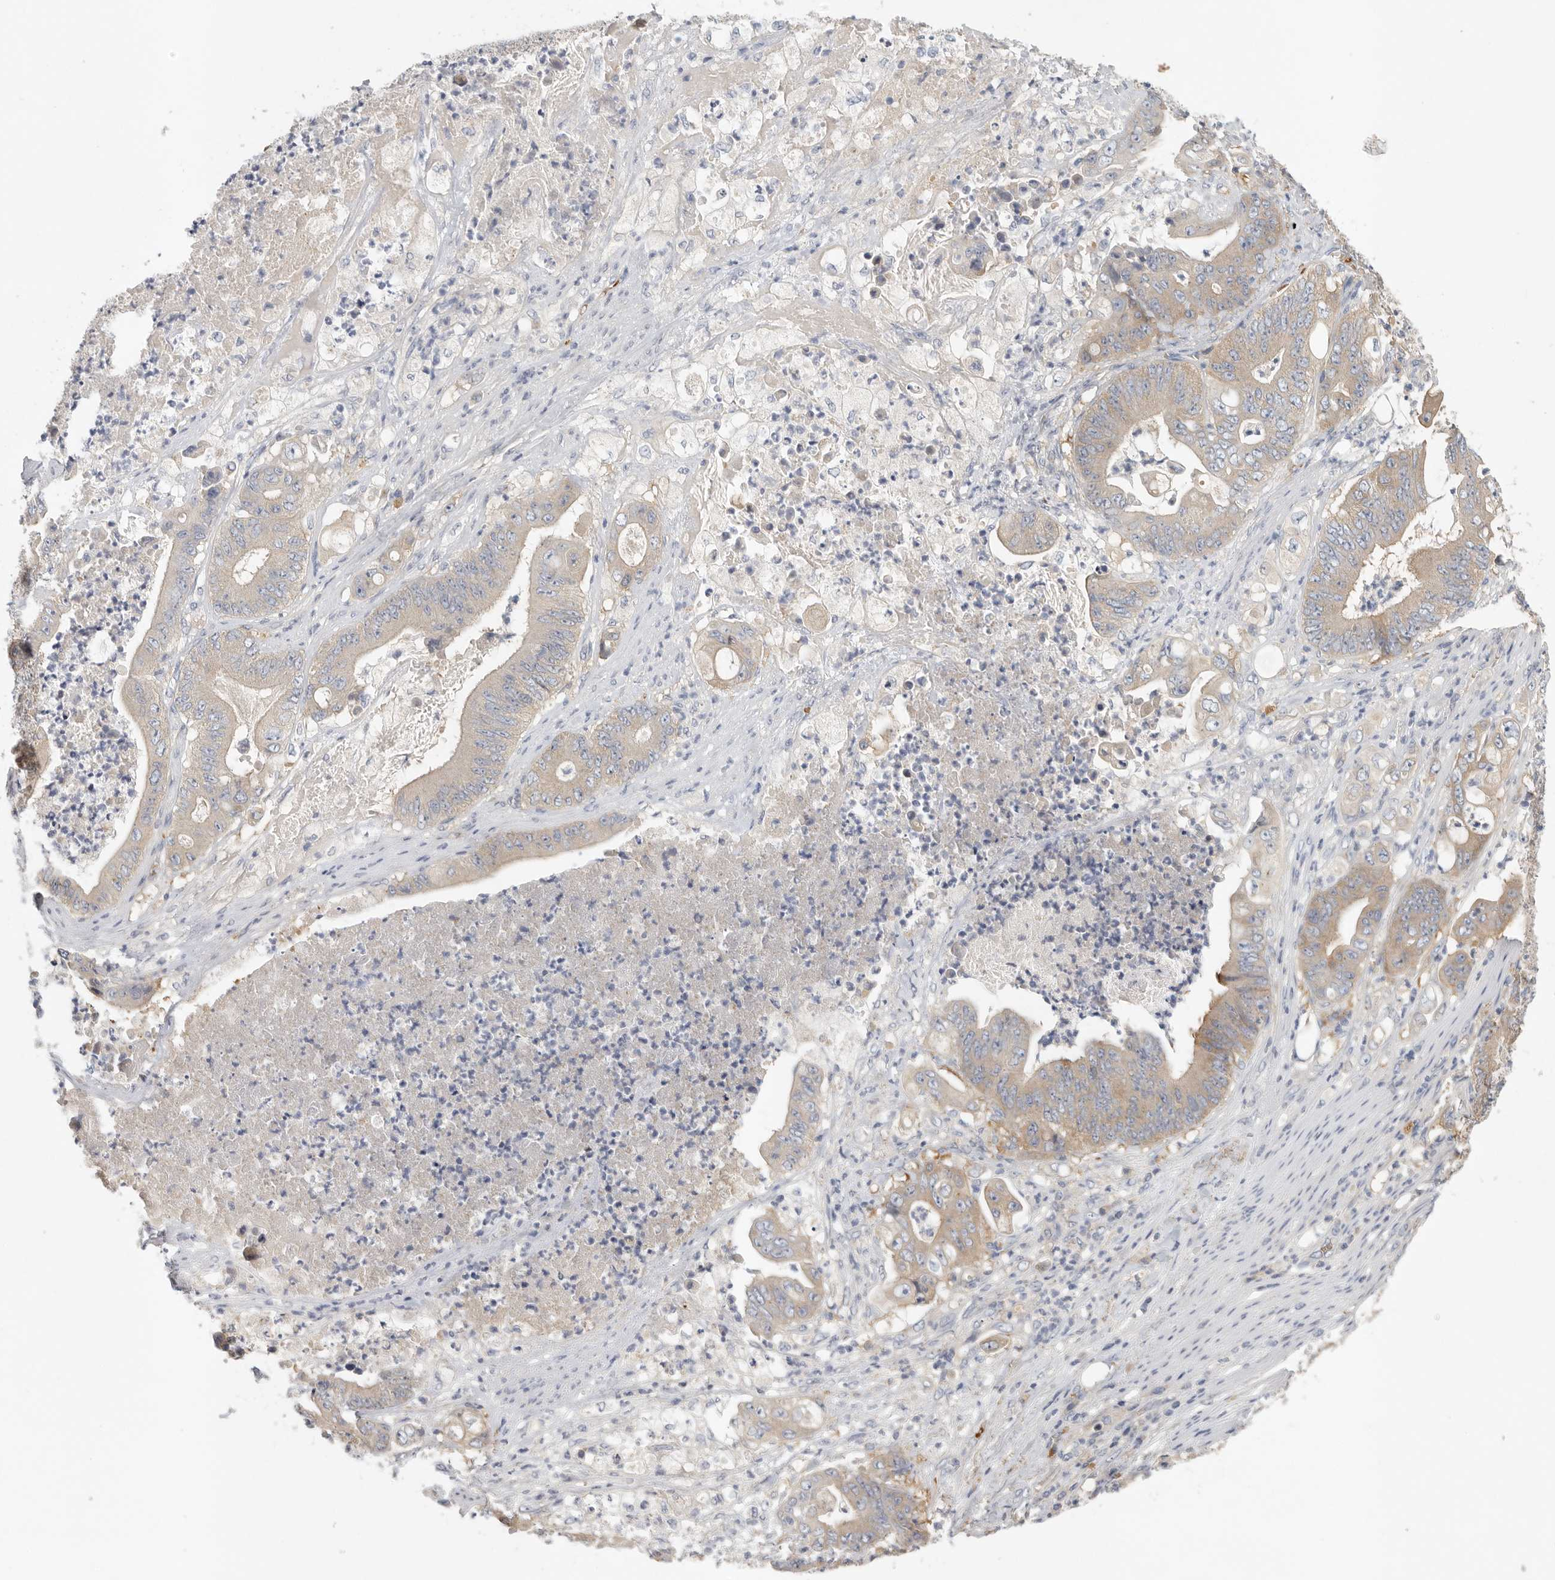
{"staining": {"intensity": "weak", "quantity": "25%-75%", "location": "cytoplasmic/membranous"}, "tissue": "stomach cancer", "cell_type": "Tumor cells", "image_type": "cancer", "snomed": [{"axis": "morphology", "description": "Adenocarcinoma, NOS"}, {"axis": "topography", "description": "Stomach"}], "caption": "A brown stain labels weak cytoplasmic/membranous expression of a protein in stomach adenocarcinoma tumor cells. The staining was performed using DAB (3,3'-diaminobenzidine) to visualize the protein expression in brown, while the nuclei were stained in blue with hematoxylin (Magnification: 20x).", "gene": "CFAP298", "patient": {"sex": "female", "age": 73}}